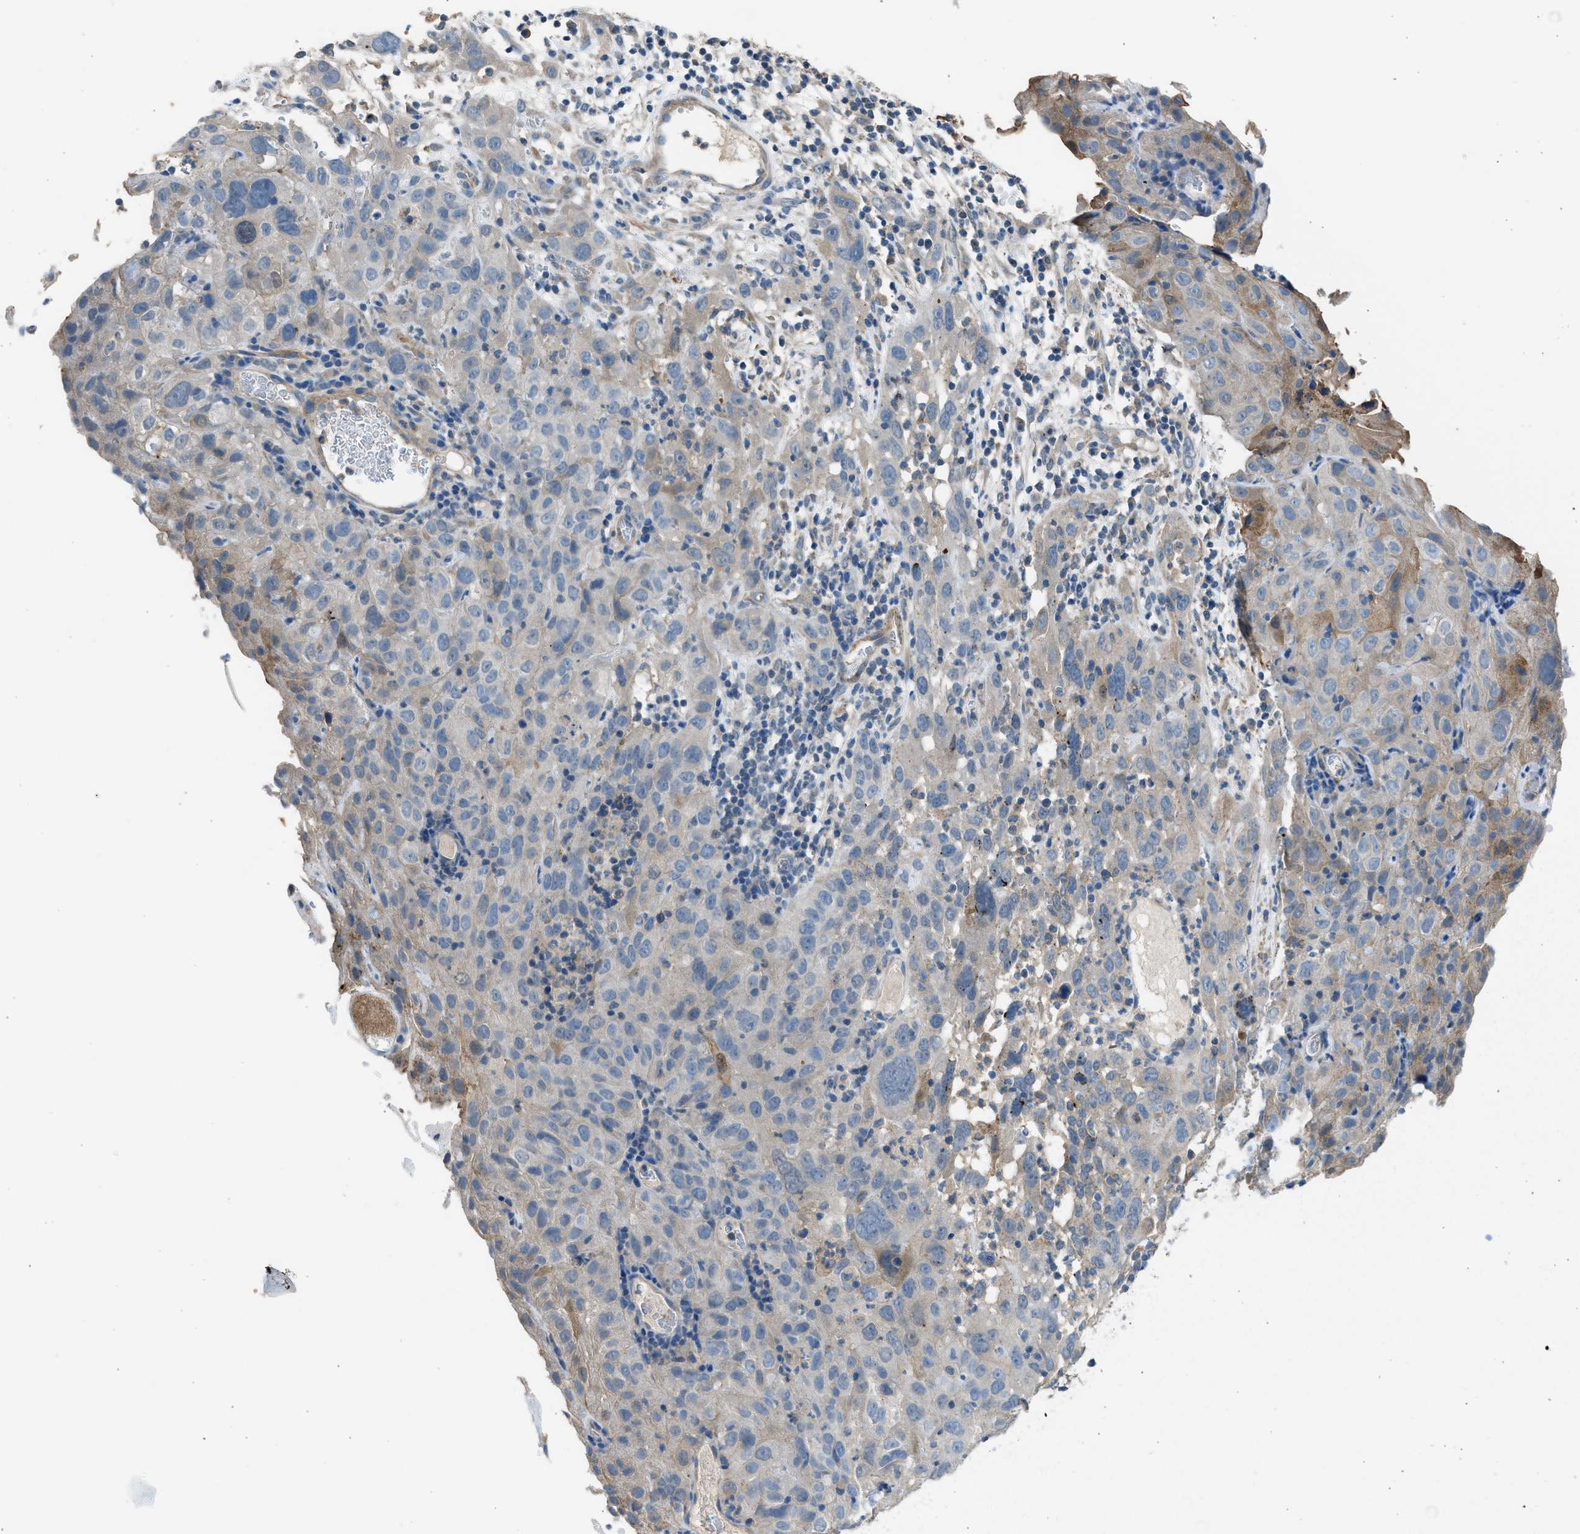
{"staining": {"intensity": "weak", "quantity": "25%-75%", "location": "cytoplasmic/membranous"}, "tissue": "cervical cancer", "cell_type": "Tumor cells", "image_type": "cancer", "snomed": [{"axis": "morphology", "description": "Squamous cell carcinoma, NOS"}, {"axis": "topography", "description": "Cervix"}], "caption": "This photomicrograph exhibits immunohistochemistry (IHC) staining of human squamous cell carcinoma (cervical), with low weak cytoplasmic/membranous staining in approximately 25%-75% of tumor cells.", "gene": "PCNX3", "patient": {"sex": "female", "age": 32}}